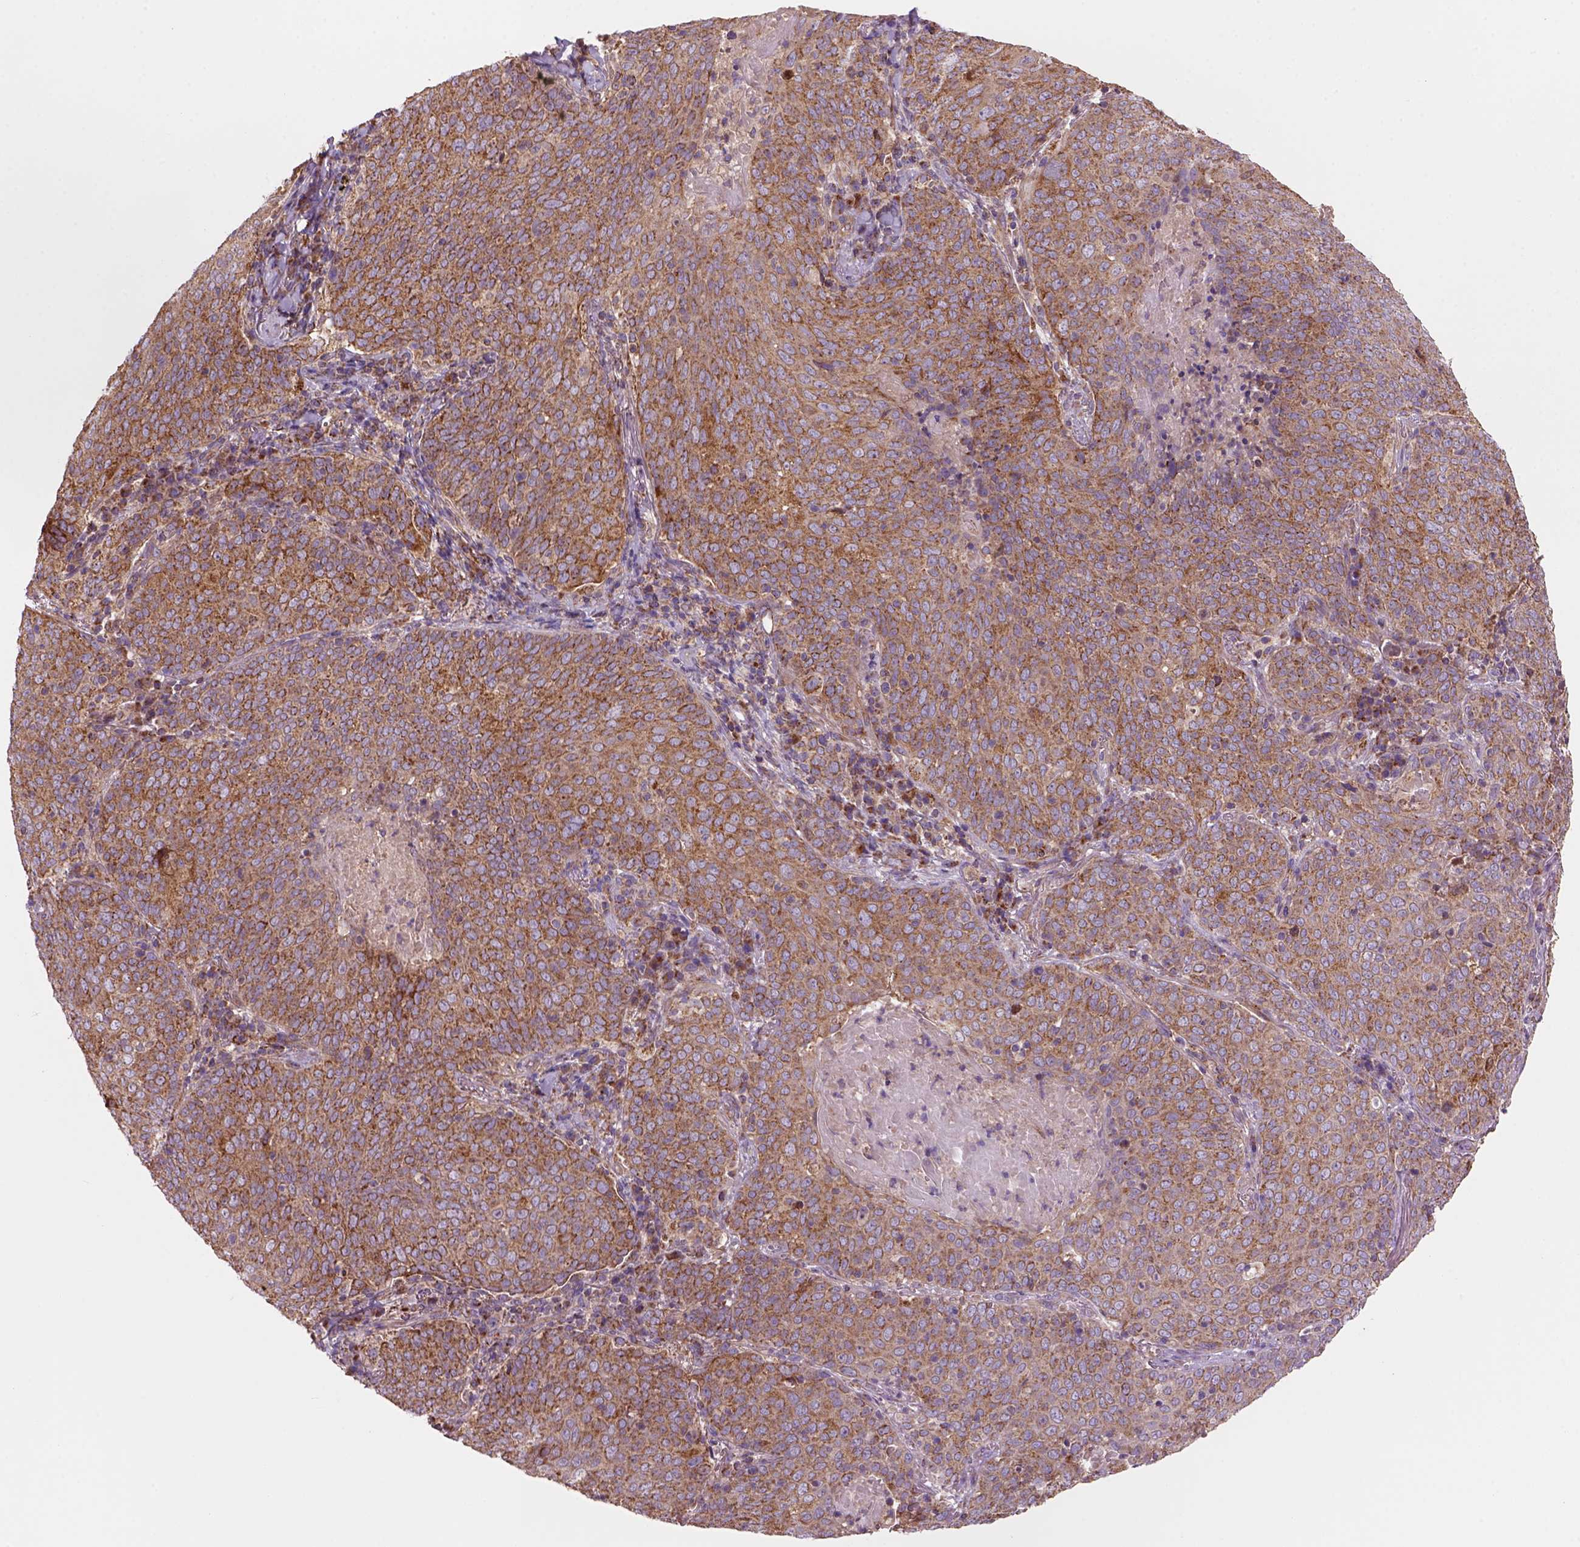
{"staining": {"intensity": "moderate", "quantity": "25%-75%", "location": "cytoplasmic/membranous"}, "tissue": "lung cancer", "cell_type": "Tumor cells", "image_type": "cancer", "snomed": [{"axis": "morphology", "description": "Squamous cell carcinoma, NOS"}, {"axis": "topography", "description": "Lung"}], "caption": "Lung cancer (squamous cell carcinoma) was stained to show a protein in brown. There is medium levels of moderate cytoplasmic/membranous expression in approximately 25%-75% of tumor cells.", "gene": "WARS2", "patient": {"sex": "male", "age": 82}}